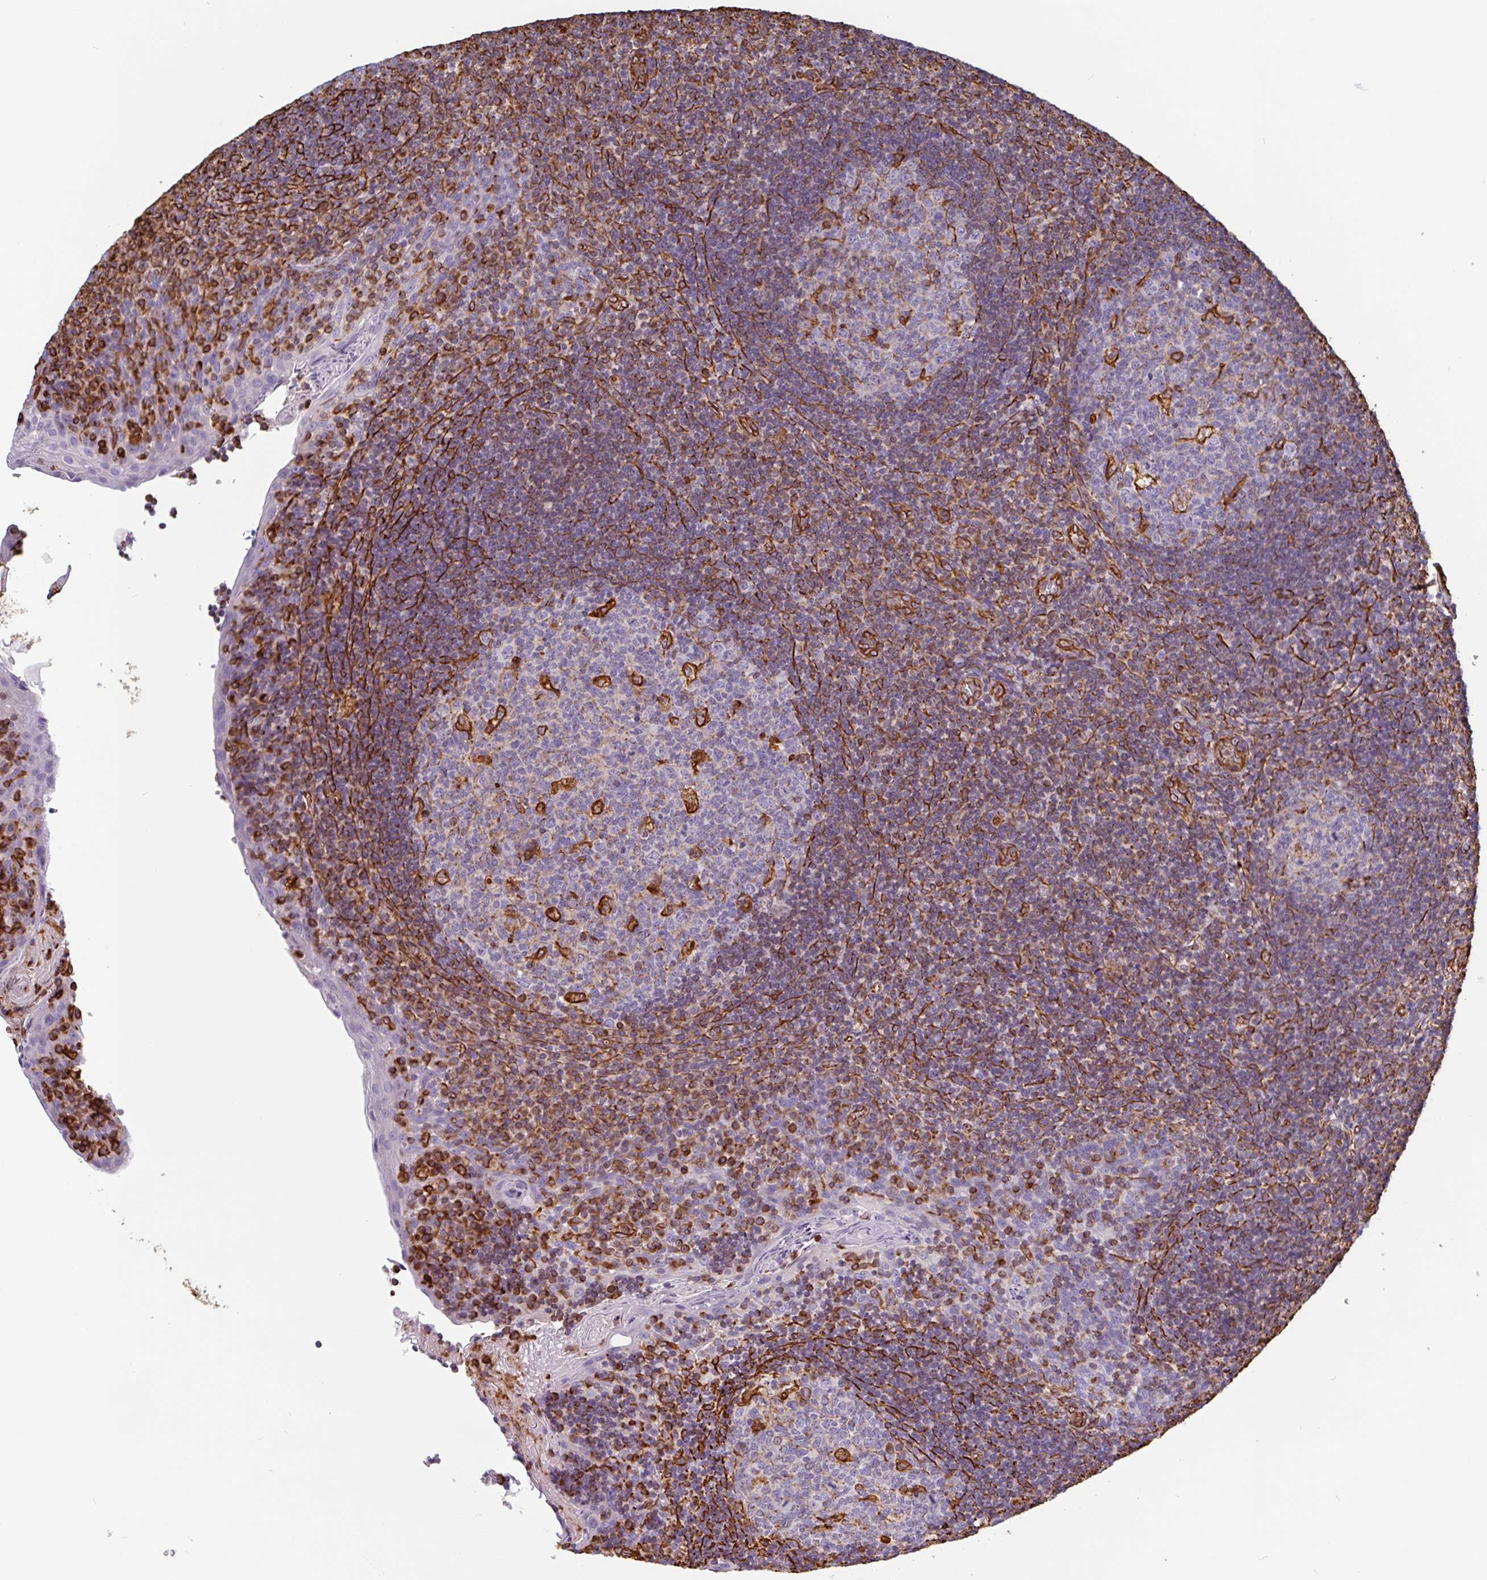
{"staining": {"intensity": "strong", "quantity": "<25%", "location": "cytoplasmic/membranous"}, "tissue": "tonsil", "cell_type": "Germinal center cells", "image_type": "normal", "snomed": [{"axis": "morphology", "description": "Normal tissue, NOS"}, {"axis": "topography", "description": "Tonsil"}], "caption": "Approximately <25% of germinal center cells in benign tonsil exhibit strong cytoplasmic/membranous protein positivity as visualized by brown immunohistochemical staining.", "gene": "PPFIA1", "patient": {"sex": "male", "age": 17}}